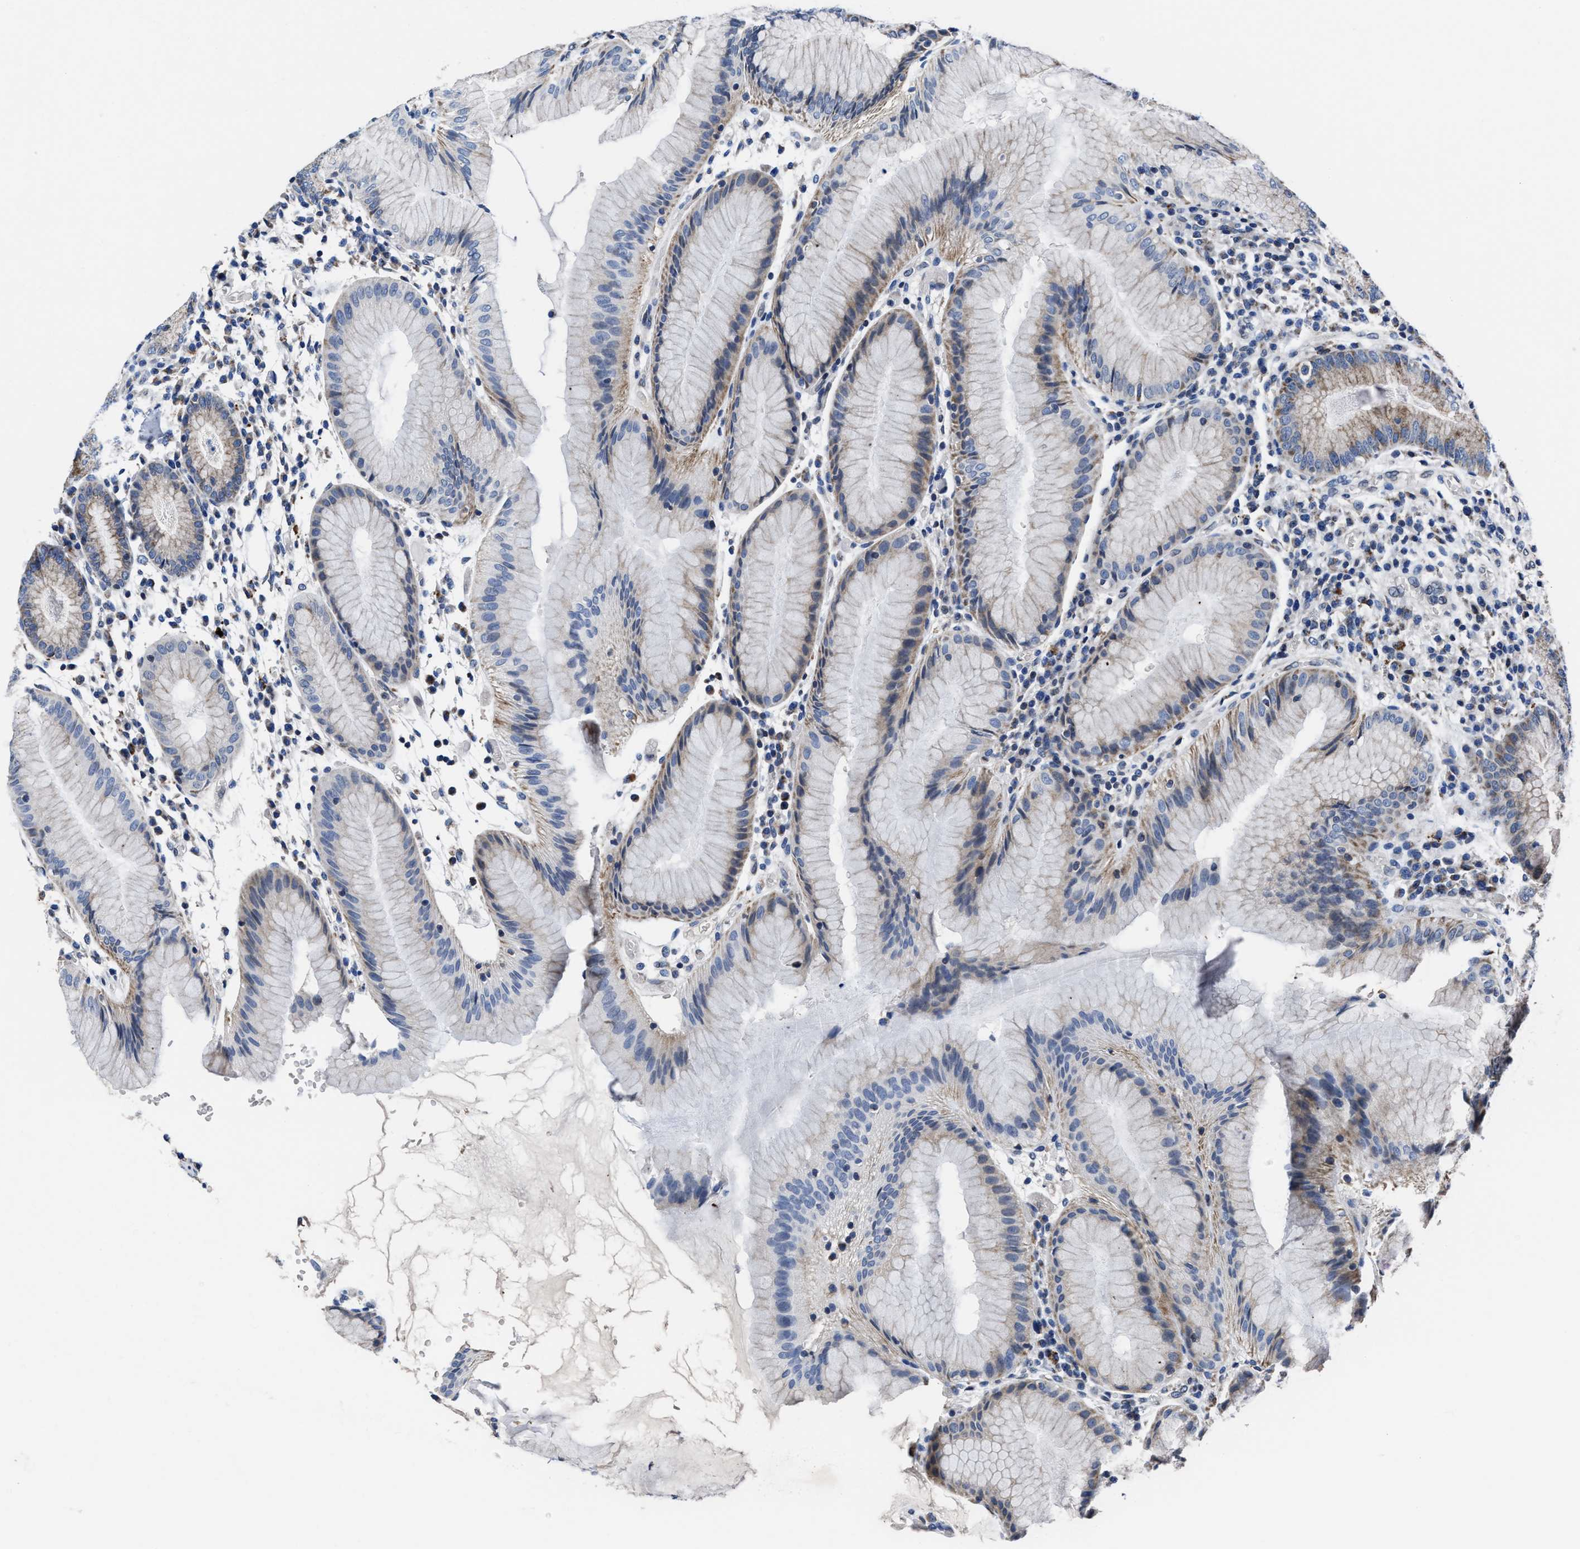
{"staining": {"intensity": "weak", "quantity": "25%-75%", "location": "cytoplasmic/membranous"}, "tissue": "stomach", "cell_type": "Glandular cells", "image_type": "normal", "snomed": [{"axis": "morphology", "description": "Normal tissue, NOS"}, {"axis": "topography", "description": "Stomach"}, {"axis": "topography", "description": "Stomach, lower"}], "caption": "DAB (3,3'-diaminobenzidine) immunohistochemical staining of normal human stomach exhibits weak cytoplasmic/membranous protein staining in about 25%-75% of glandular cells.", "gene": "CACNA1D", "patient": {"sex": "female", "age": 75}}